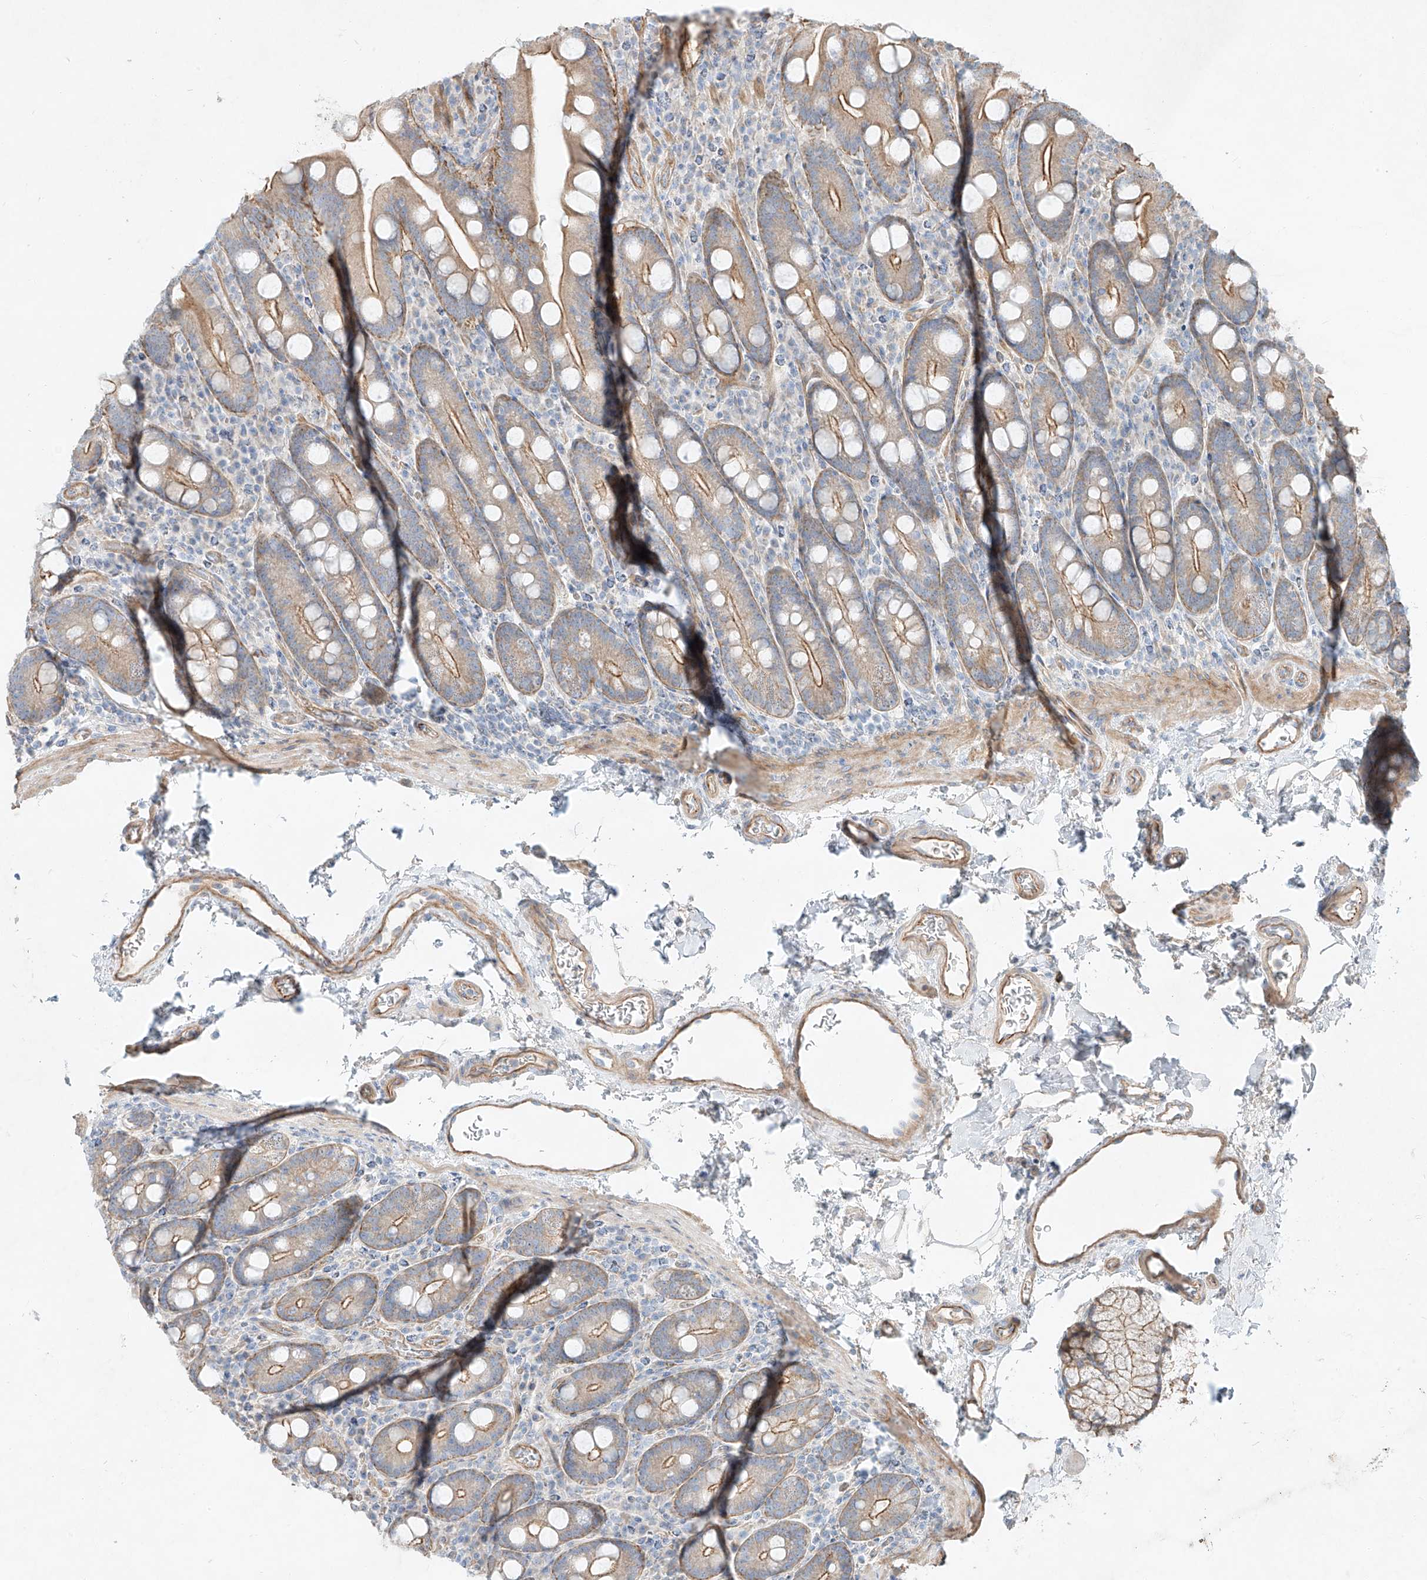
{"staining": {"intensity": "moderate", "quantity": ">75%", "location": "cytoplasmic/membranous"}, "tissue": "duodenum", "cell_type": "Glandular cells", "image_type": "normal", "snomed": [{"axis": "morphology", "description": "Normal tissue, NOS"}, {"axis": "topography", "description": "Duodenum"}], "caption": "Duodenum stained for a protein (brown) demonstrates moderate cytoplasmic/membranous positive positivity in approximately >75% of glandular cells.", "gene": "AJM1", "patient": {"sex": "male", "age": 35}}